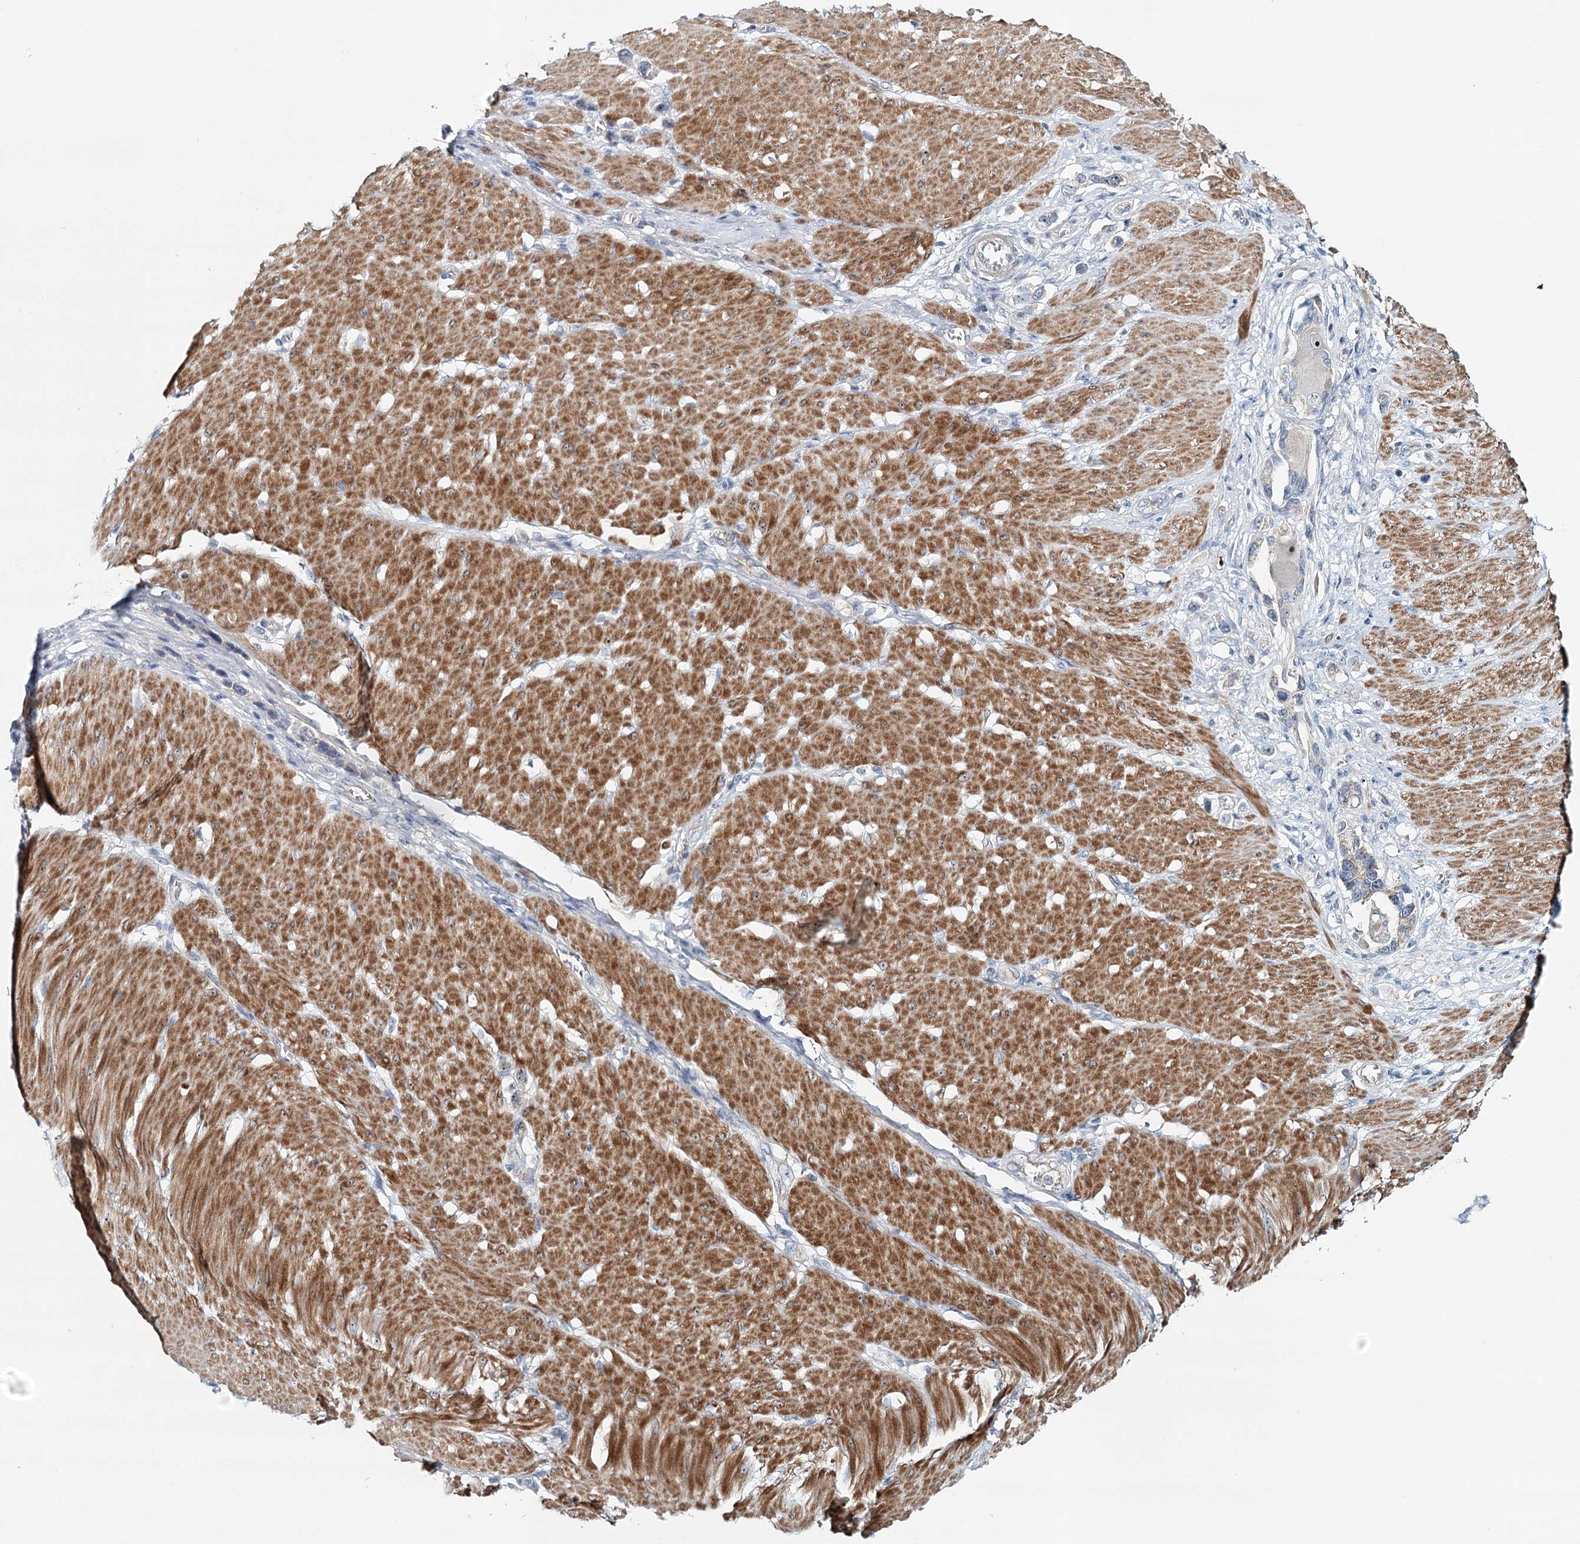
{"staining": {"intensity": "negative", "quantity": "none", "location": "none"}, "tissue": "stomach cancer", "cell_type": "Tumor cells", "image_type": "cancer", "snomed": [{"axis": "morphology", "description": "Normal tissue, NOS"}, {"axis": "morphology", "description": "Adenocarcinoma, NOS"}, {"axis": "topography", "description": "Stomach, upper"}, {"axis": "topography", "description": "Stomach"}], "caption": "Stomach cancer was stained to show a protein in brown. There is no significant positivity in tumor cells. (Immunohistochemistry (ihc), brightfield microscopy, high magnification).", "gene": "RBM43", "patient": {"sex": "female", "age": 65}}